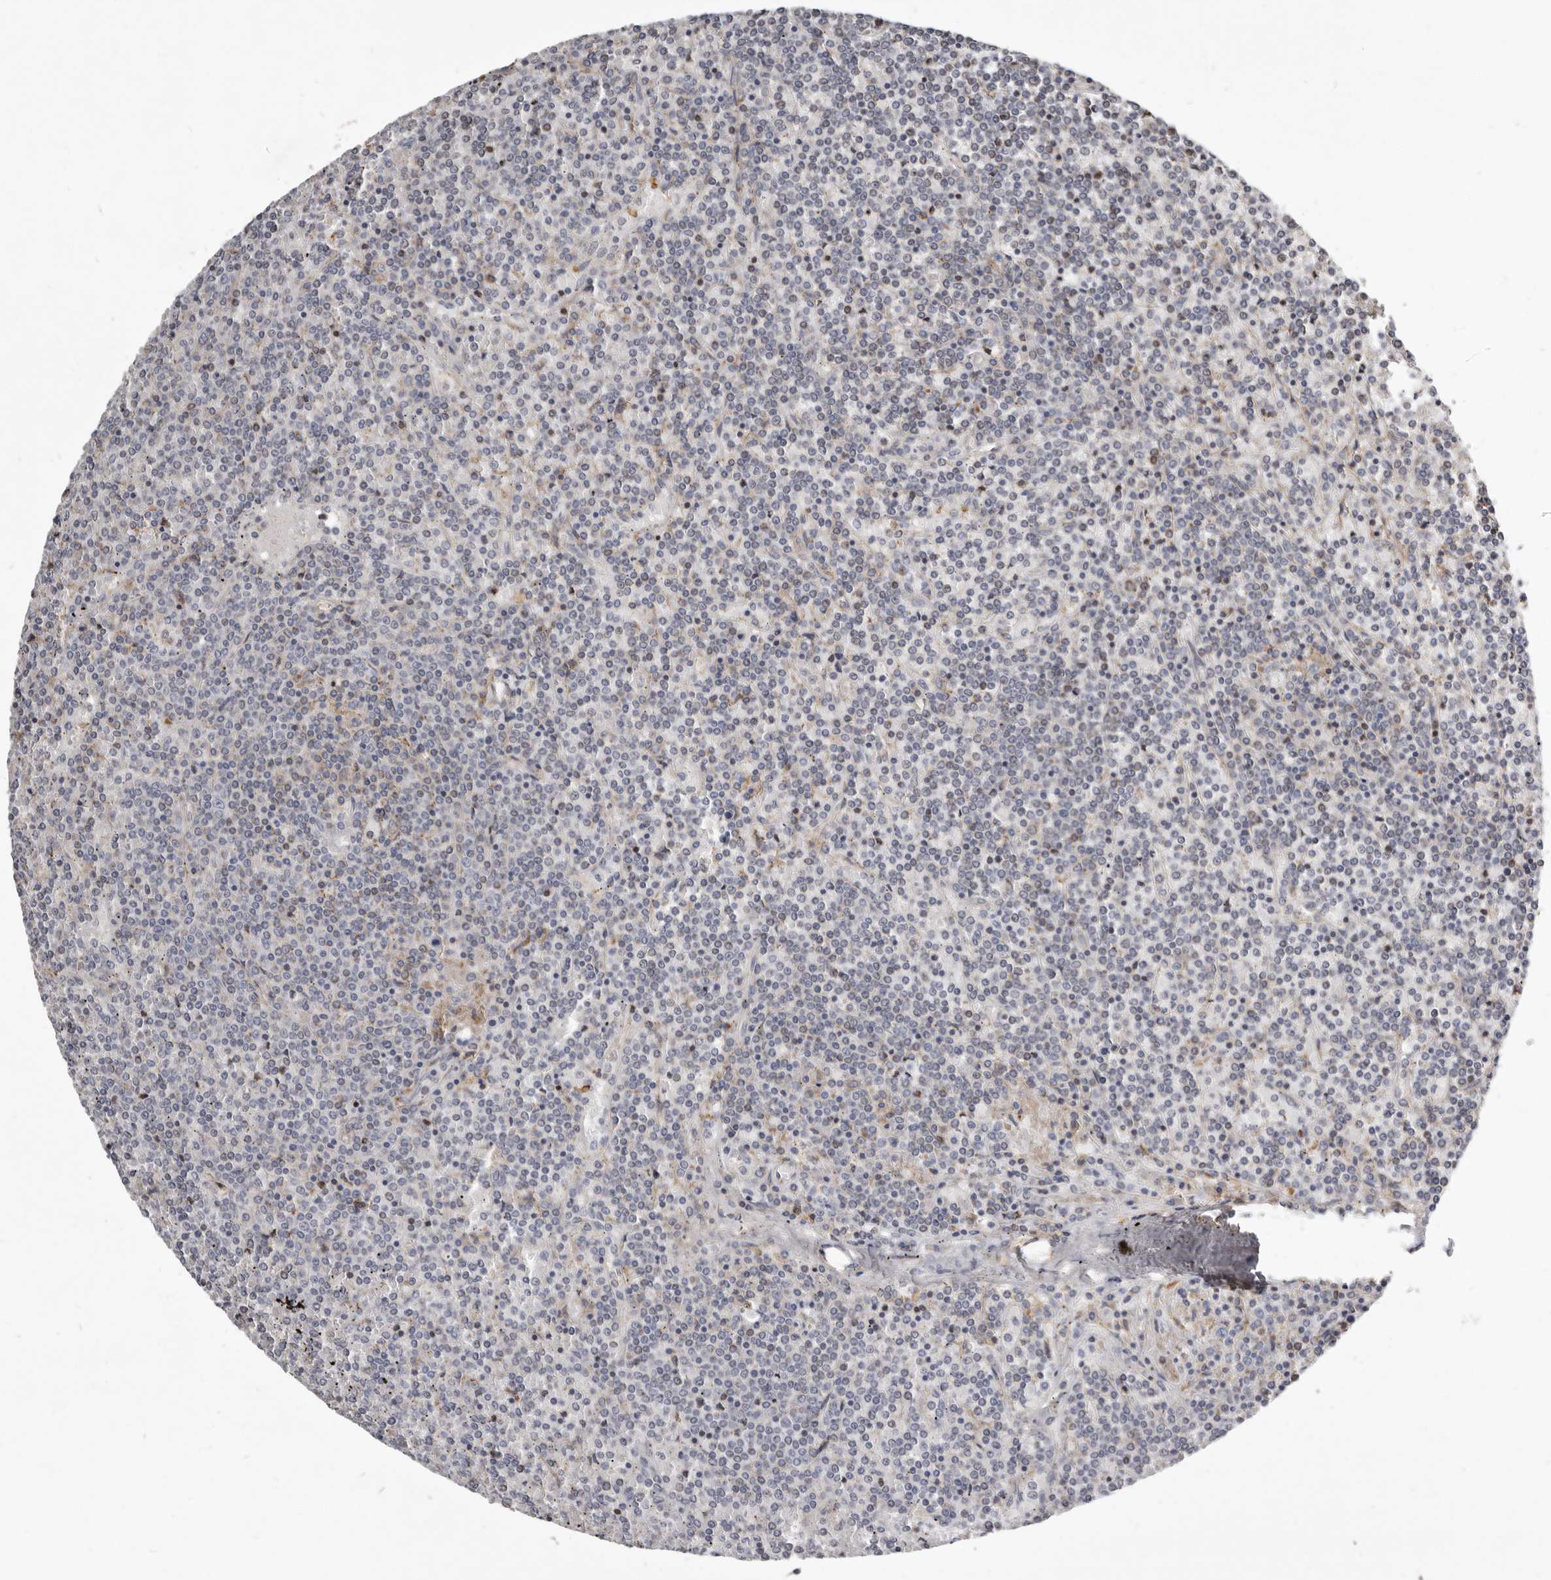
{"staining": {"intensity": "negative", "quantity": "none", "location": "none"}, "tissue": "lymphoma", "cell_type": "Tumor cells", "image_type": "cancer", "snomed": [{"axis": "morphology", "description": "Malignant lymphoma, non-Hodgkin's type, Low grade"}, {"axis": "topography", "description": "Spleen"}], "caption": "The photomicrograph shows no significant expression in tumor cells of low-grade malignant lymphoma, non-Hodgkin's type.", "gene": "KIF26B", "patient": {"sex": "female", "age": 19}}